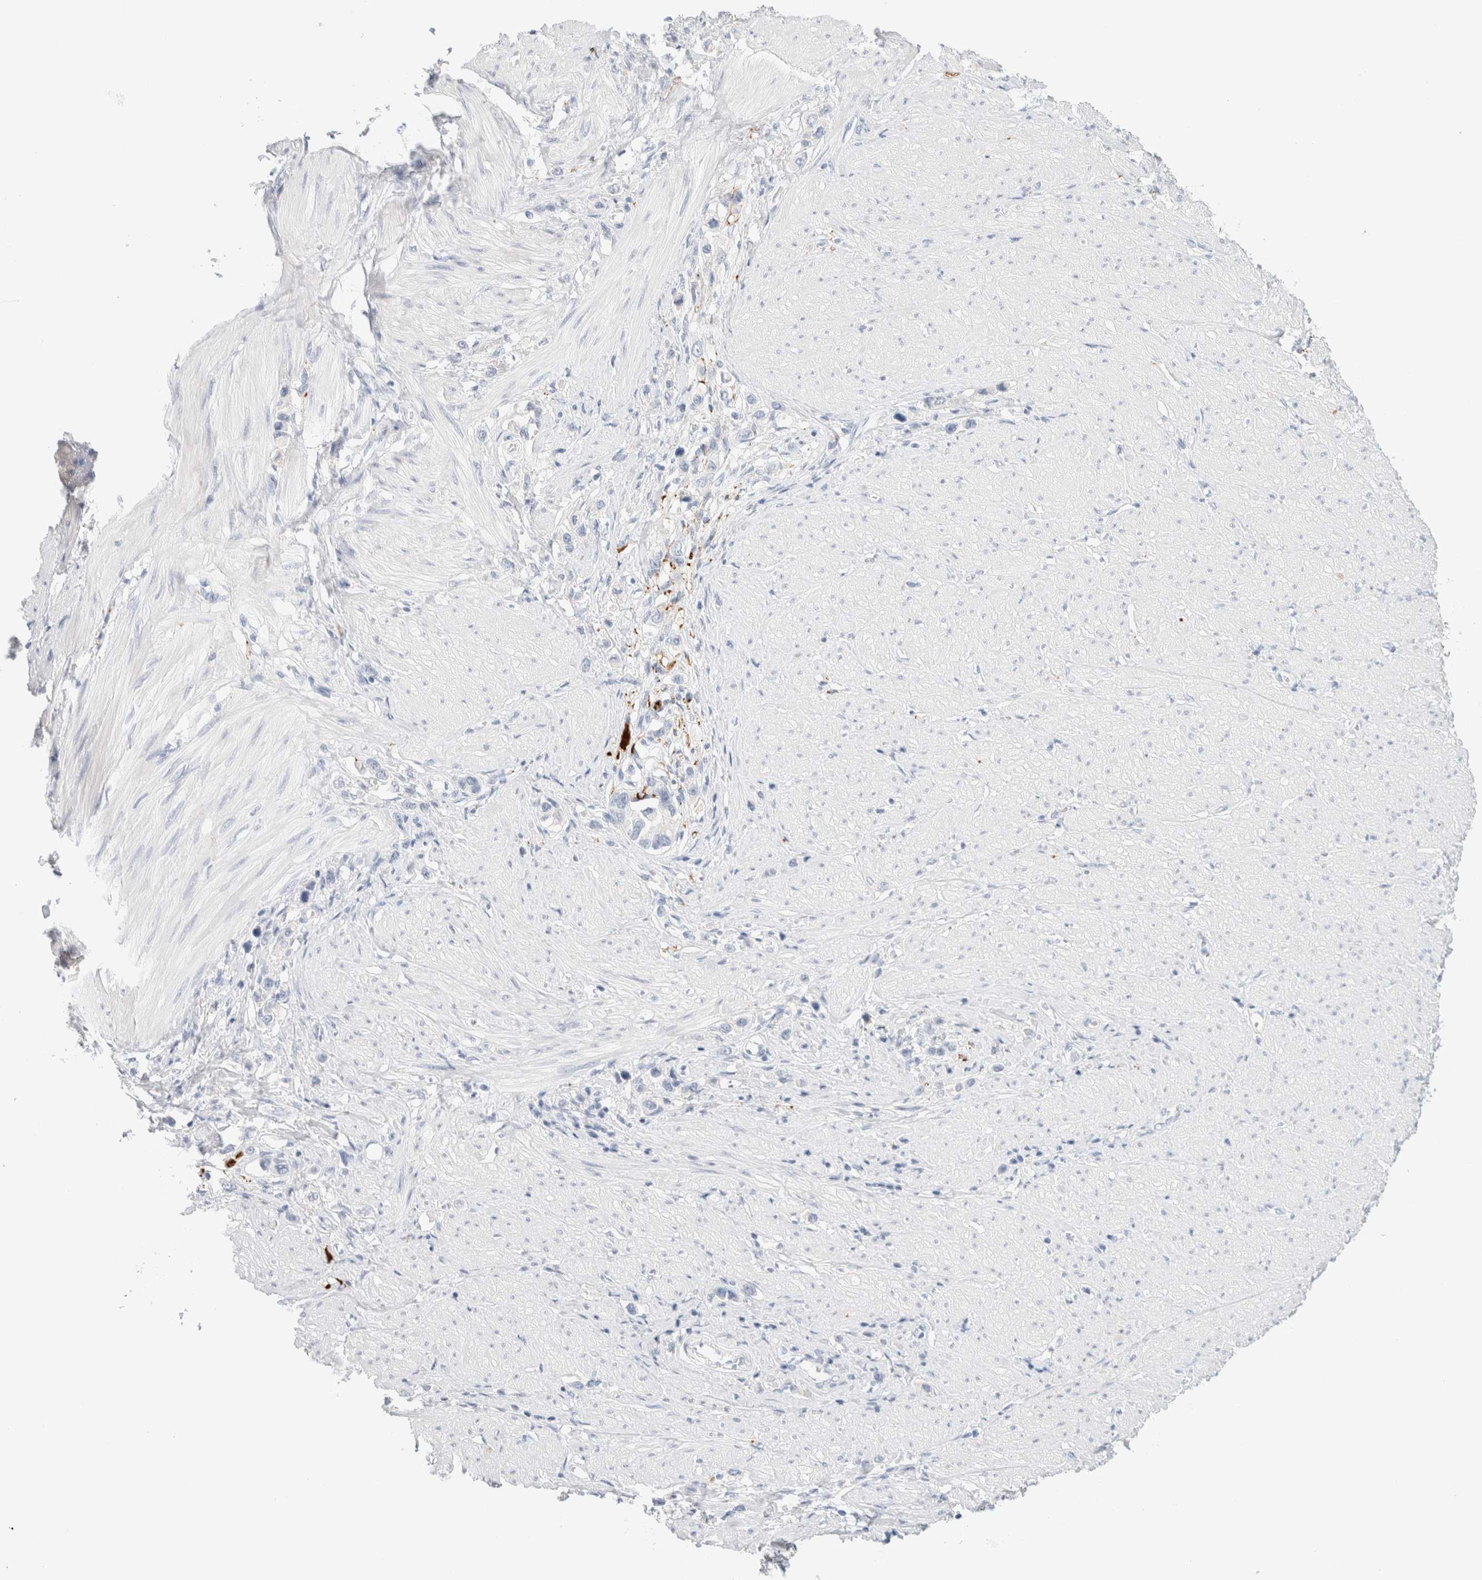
{"staining": {"intensity": "negative", "quantity": "none", "location": "none"}, "tissue": "stomach cancer", "cell_type": "Tumor cells", "image_type": "cancer", "snomed": [{"axis": "morphology", "description": "Adenocarcinoma, NOS"}, {"axis": "topography", "description": "Stomach"}], "caption": "Immunohistochemistry (IHC) photomicrograph of human stomach cancer (adenocarcinoma) stained for a protein (brown), which shows no staining in tumor cells. (Immunohistochemistry, brightfield microscopy, high magnification).", "gene": "RTN4", "patient": {"sex": "female", "age": 65}}